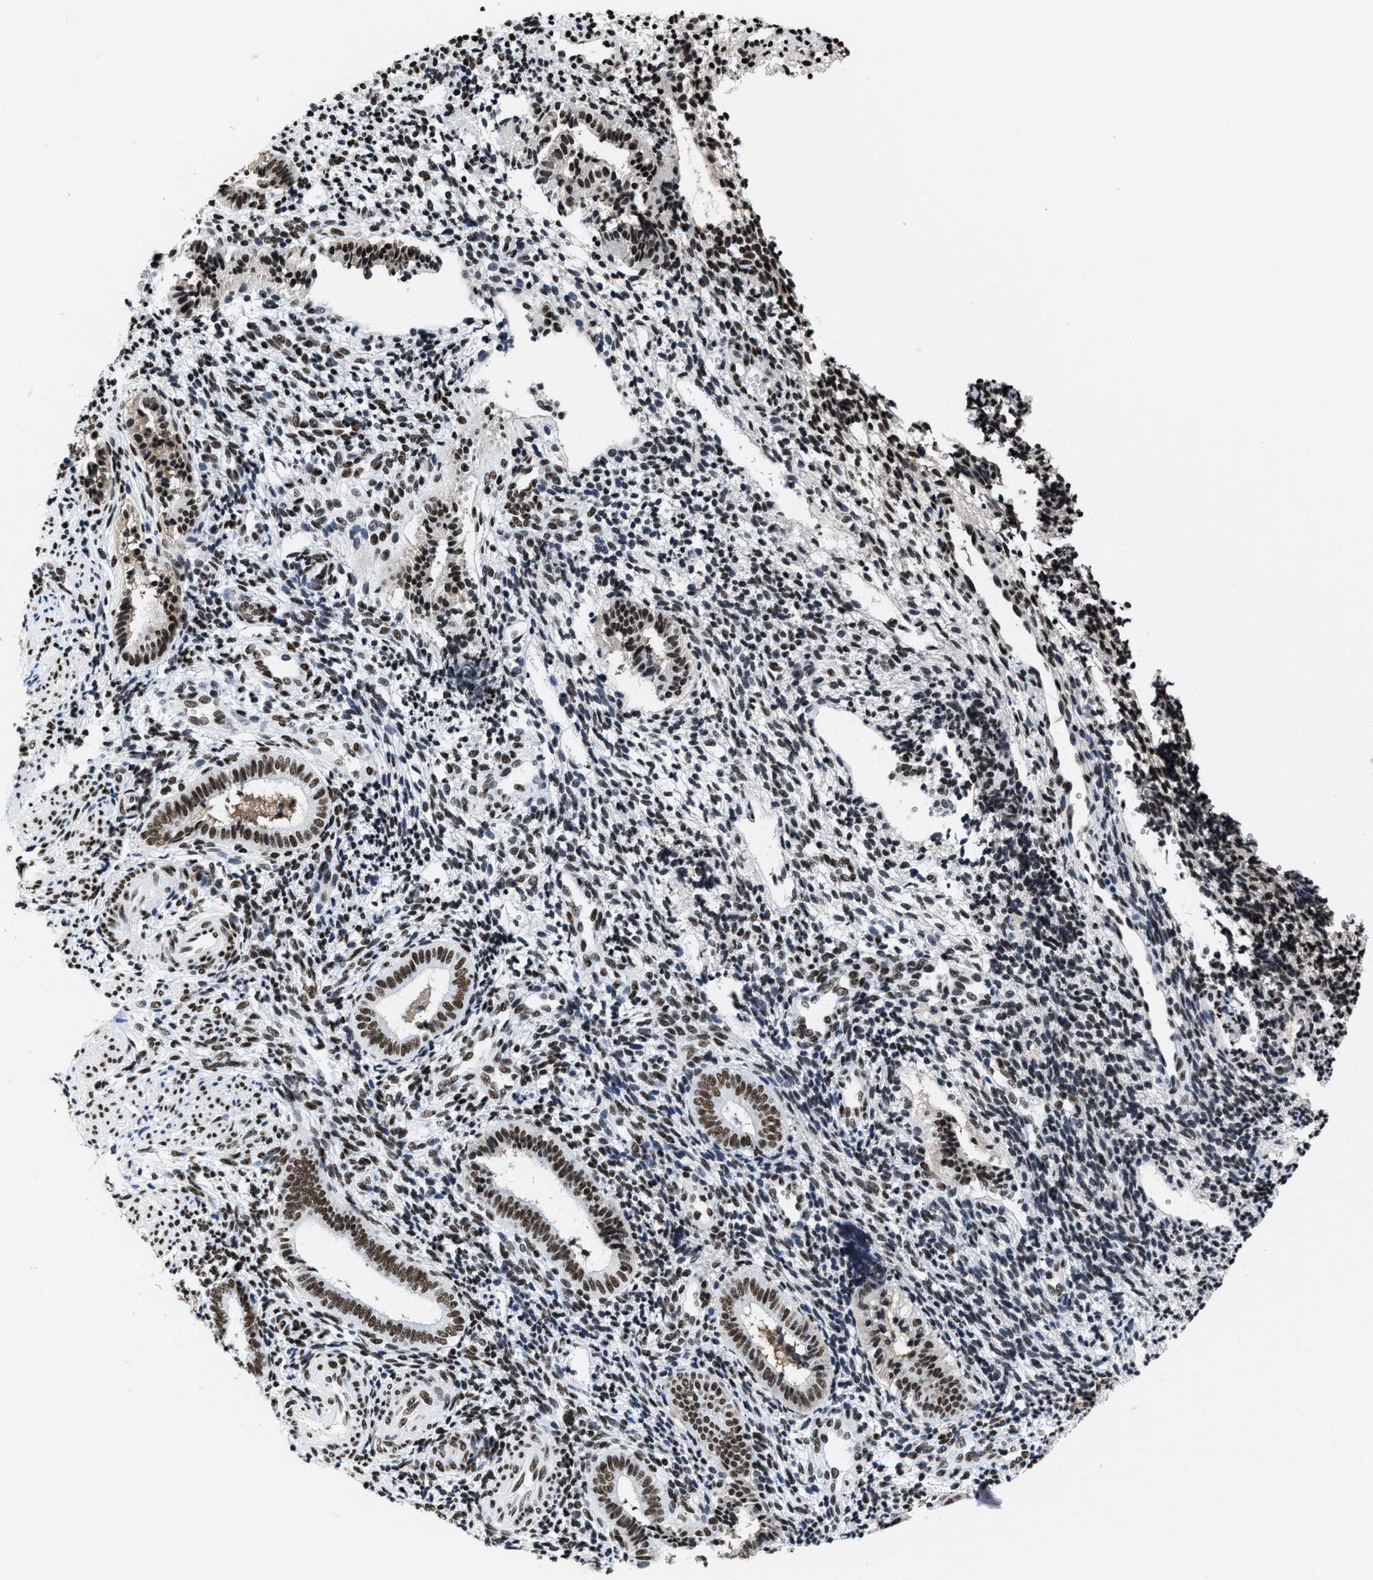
{"staining": {"intensity": "strong", "quantity": ">75%", "location": "nuclear"}, "tissue": "endometrium", "cell_type": "Cells in endometrial stroma", "image_type": "normal", "snomed": [{"axis": "morphology", "description": "Normal tissue, NOS"}, {"axis": "topography", "description": "Uterus"}, {"axis": "topography", "description": "Endometrium"}], "caption": "High-magnification brightfield microscopy of normal endometrium stained with DAB (3,3'-diaminobenzidine) (brown) and counterstained with hematoxylin (blue). cells in endometrial stroma exhibit strong nuclear staining is present in approximately>75% of cells. The staining was performed using DAB (3,3'-diaminobenzidine), with brown indicating positive protein expression. Nuclei are stained blue with hematoxylin.", "gene": "SMARCC2", "patient": {"sex": "female", "age": 33}}